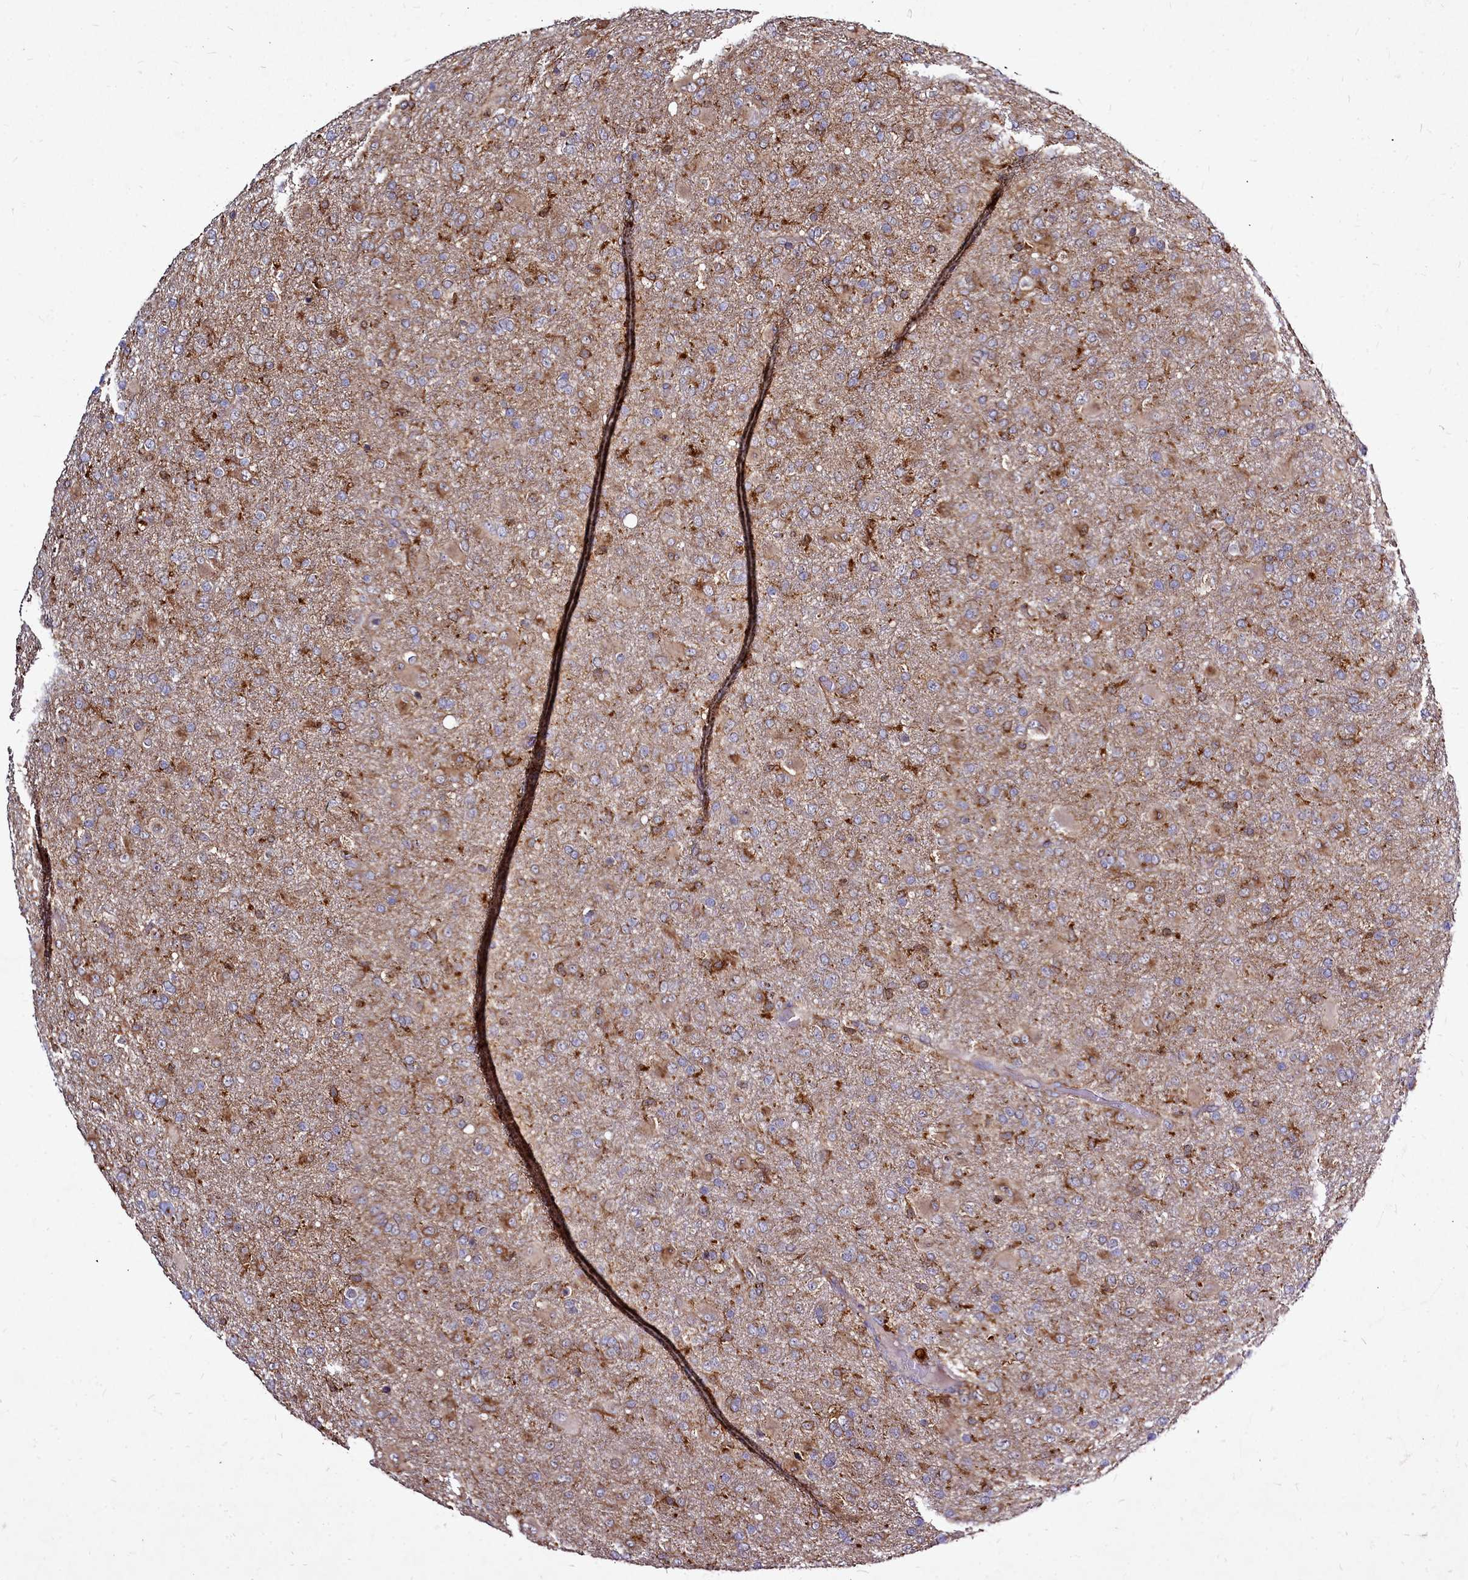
{"staining": {"intensity": "moderate", "quantity": "25%-75%", "location": "cytoplasmic/membranous"}, "tissue": "glioma", "cell_type": "Tumor cells", "image_type": "cancer", "snomed": [{"axis": "morphology", "description": "Glioma, malignant, Low grade"}, {"axis": "topography", "description": "Brain"}], "caption": "A high-resolution photomicrograph shows immunohistochemistry (IHC) staining of malignant glioma (low-grade), which exhibits moderate cytoplasmic/membranous staining in about 25%-75% of tumor cells. The staining was performed using DAB (3,3'-diaminobenzidine) to visualize the protein expression in brown, while the nuclei were stained in blue with hematoxylin (Magnification: 20x).", "gene": "NCKAP1L", "patient": {"sex": "male", "age": 65}}